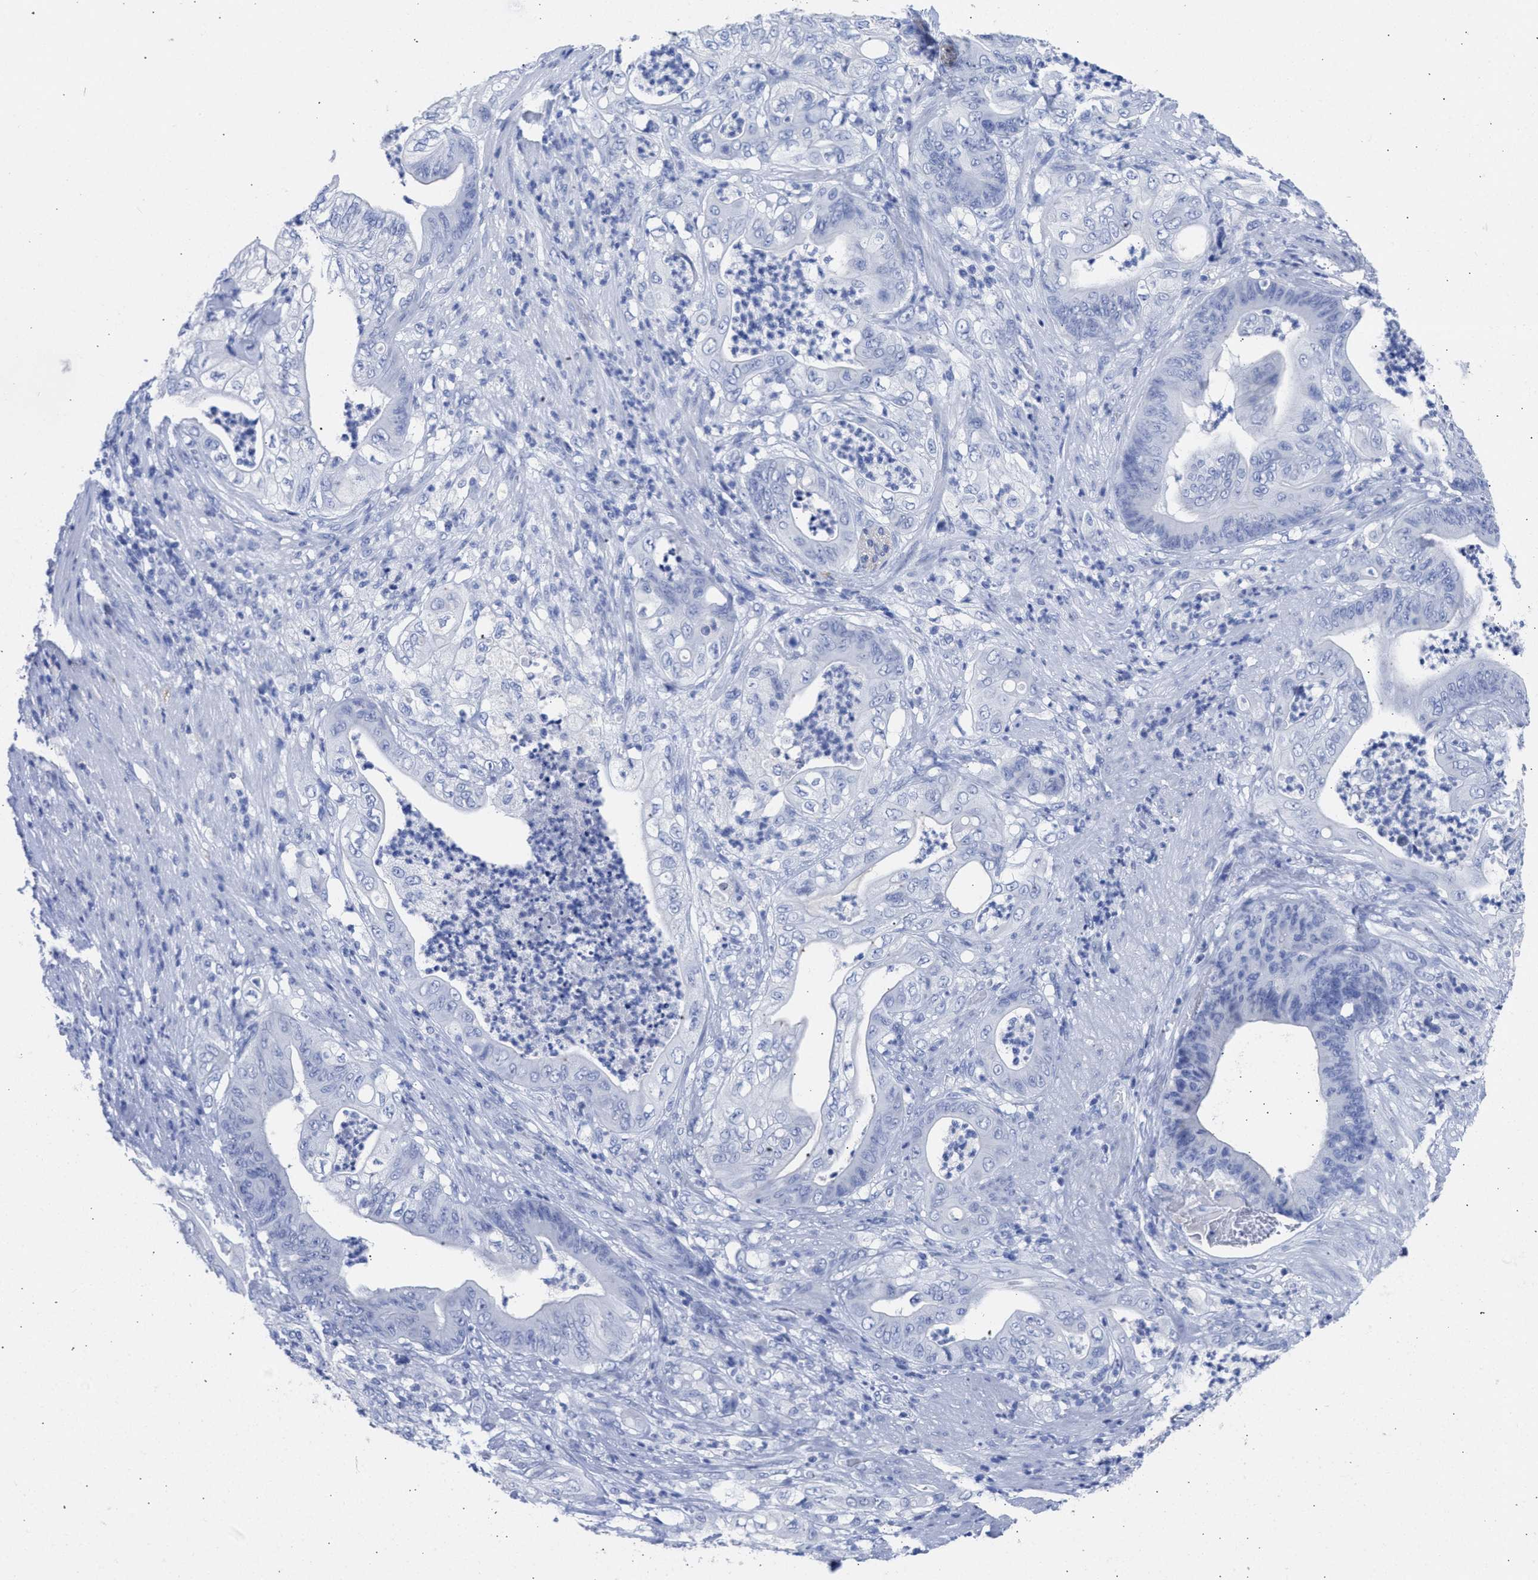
{"staining": {"intensity": "negative", "quantity": "none", "location": "none"}, "tissue": "stomach cancer", "cell_type": "Tumor cells", "image_type": "cancer", "snomed": [{"axis": "morphology", "description": "Adenocarcinoma, NOS"}, {"axis": "topography", "description": "Stomach"}], "caption": "This is a micrograph of IHC staining of stomach adenocarcinoma, which shows no staining in tumor cells.", "gene": "NCAM1", "patient": {"sex": "female", "age": 73}}